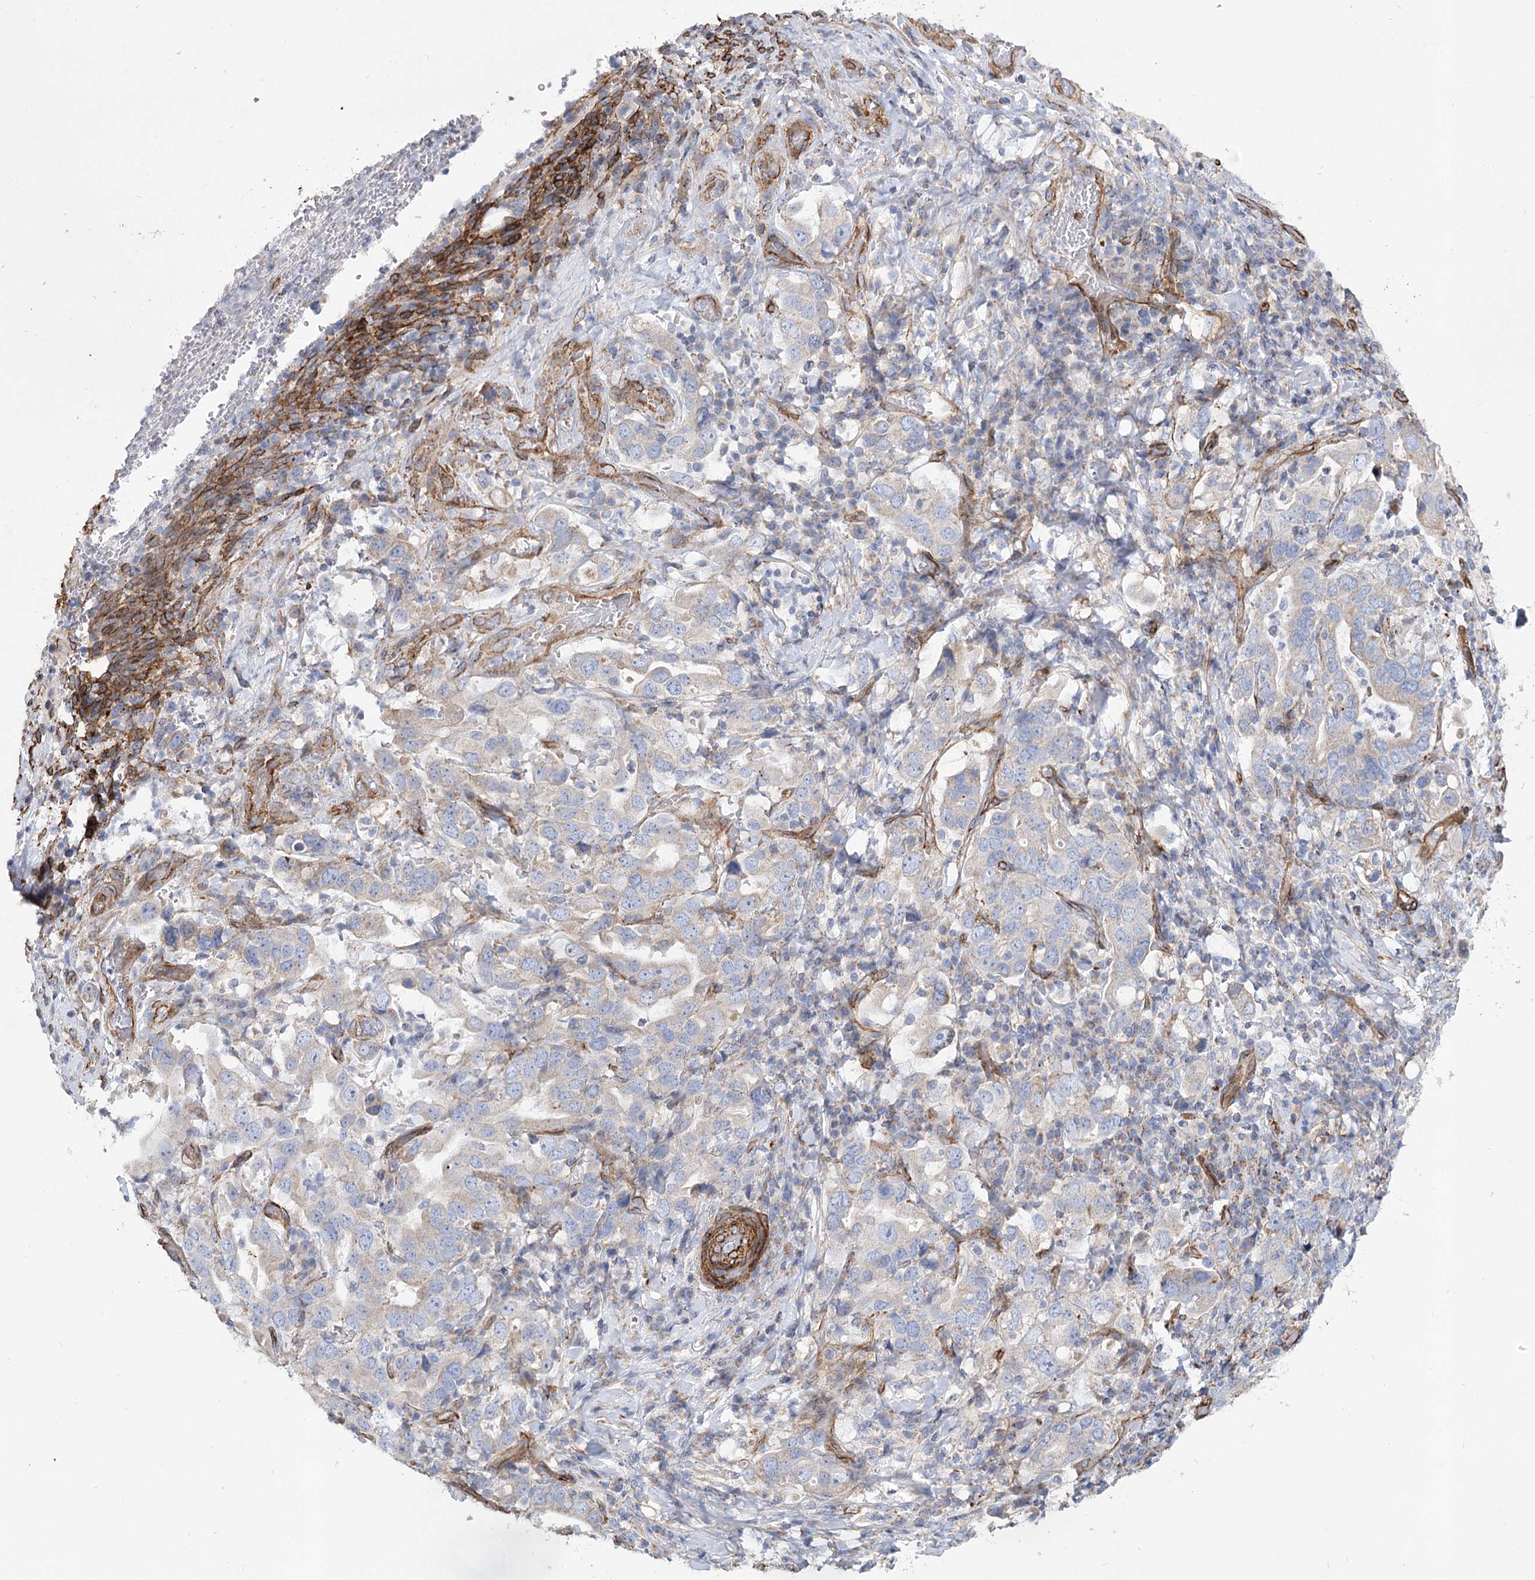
{"staining": {"intensity": "negative", "quantity": "none", "location": "none"}, "tissue": "stomach cancer", "cell_type": "Tumor cells", "image_type": "cancer", "snomed": [{"axis": "morphology", "description": "Adenocarcinoma, NOS"}, {"axis": "topography", "description": "Stomach, upper"}], "caption": "The image reveals no significant staining in tumor cells of stomach cancer (adenocarcinoma).", "gene": "TMEM164", "patient": {"sex": "male", "age": 62}}